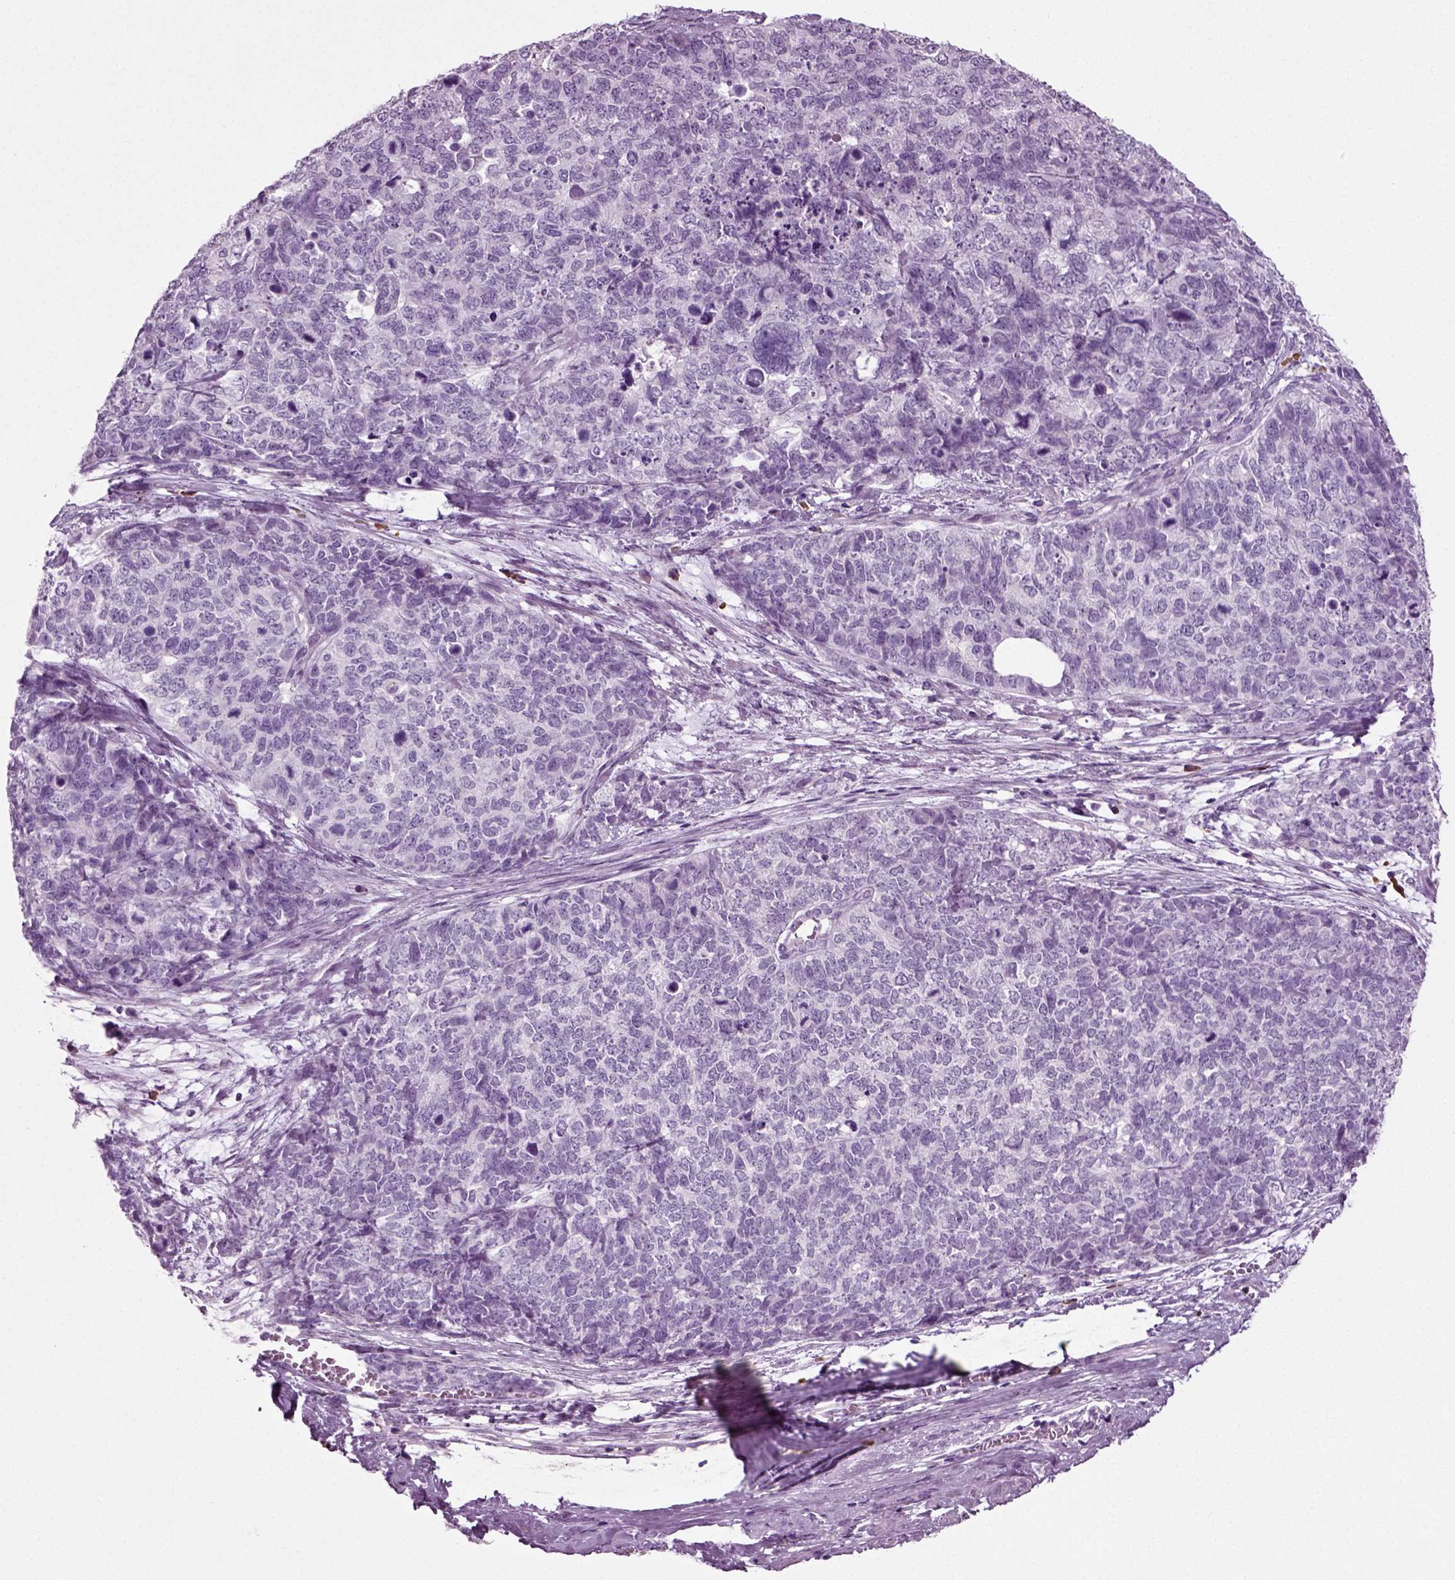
{"staining": {"intensity": "negative", "quantity": "none", "location": "none"}, "tissue": "cervical cancer", "cell_type": "Tumor cells", "image_type": "cancer", "snomed": [{"axis": "morphology", "description": "Squamous cell carcinoma, NOS"}, {"axis": "topography", "description": "Cervix"}], "caption": "An IHC histopathology image of cervical cancer (squamous cell carcinoma) is shown. There is no staining in tumor cells of cervical cancer (squamous cell carcinoma).", "gene": "SLC26A8", "patient": {"sex": "female", "age": 63}}